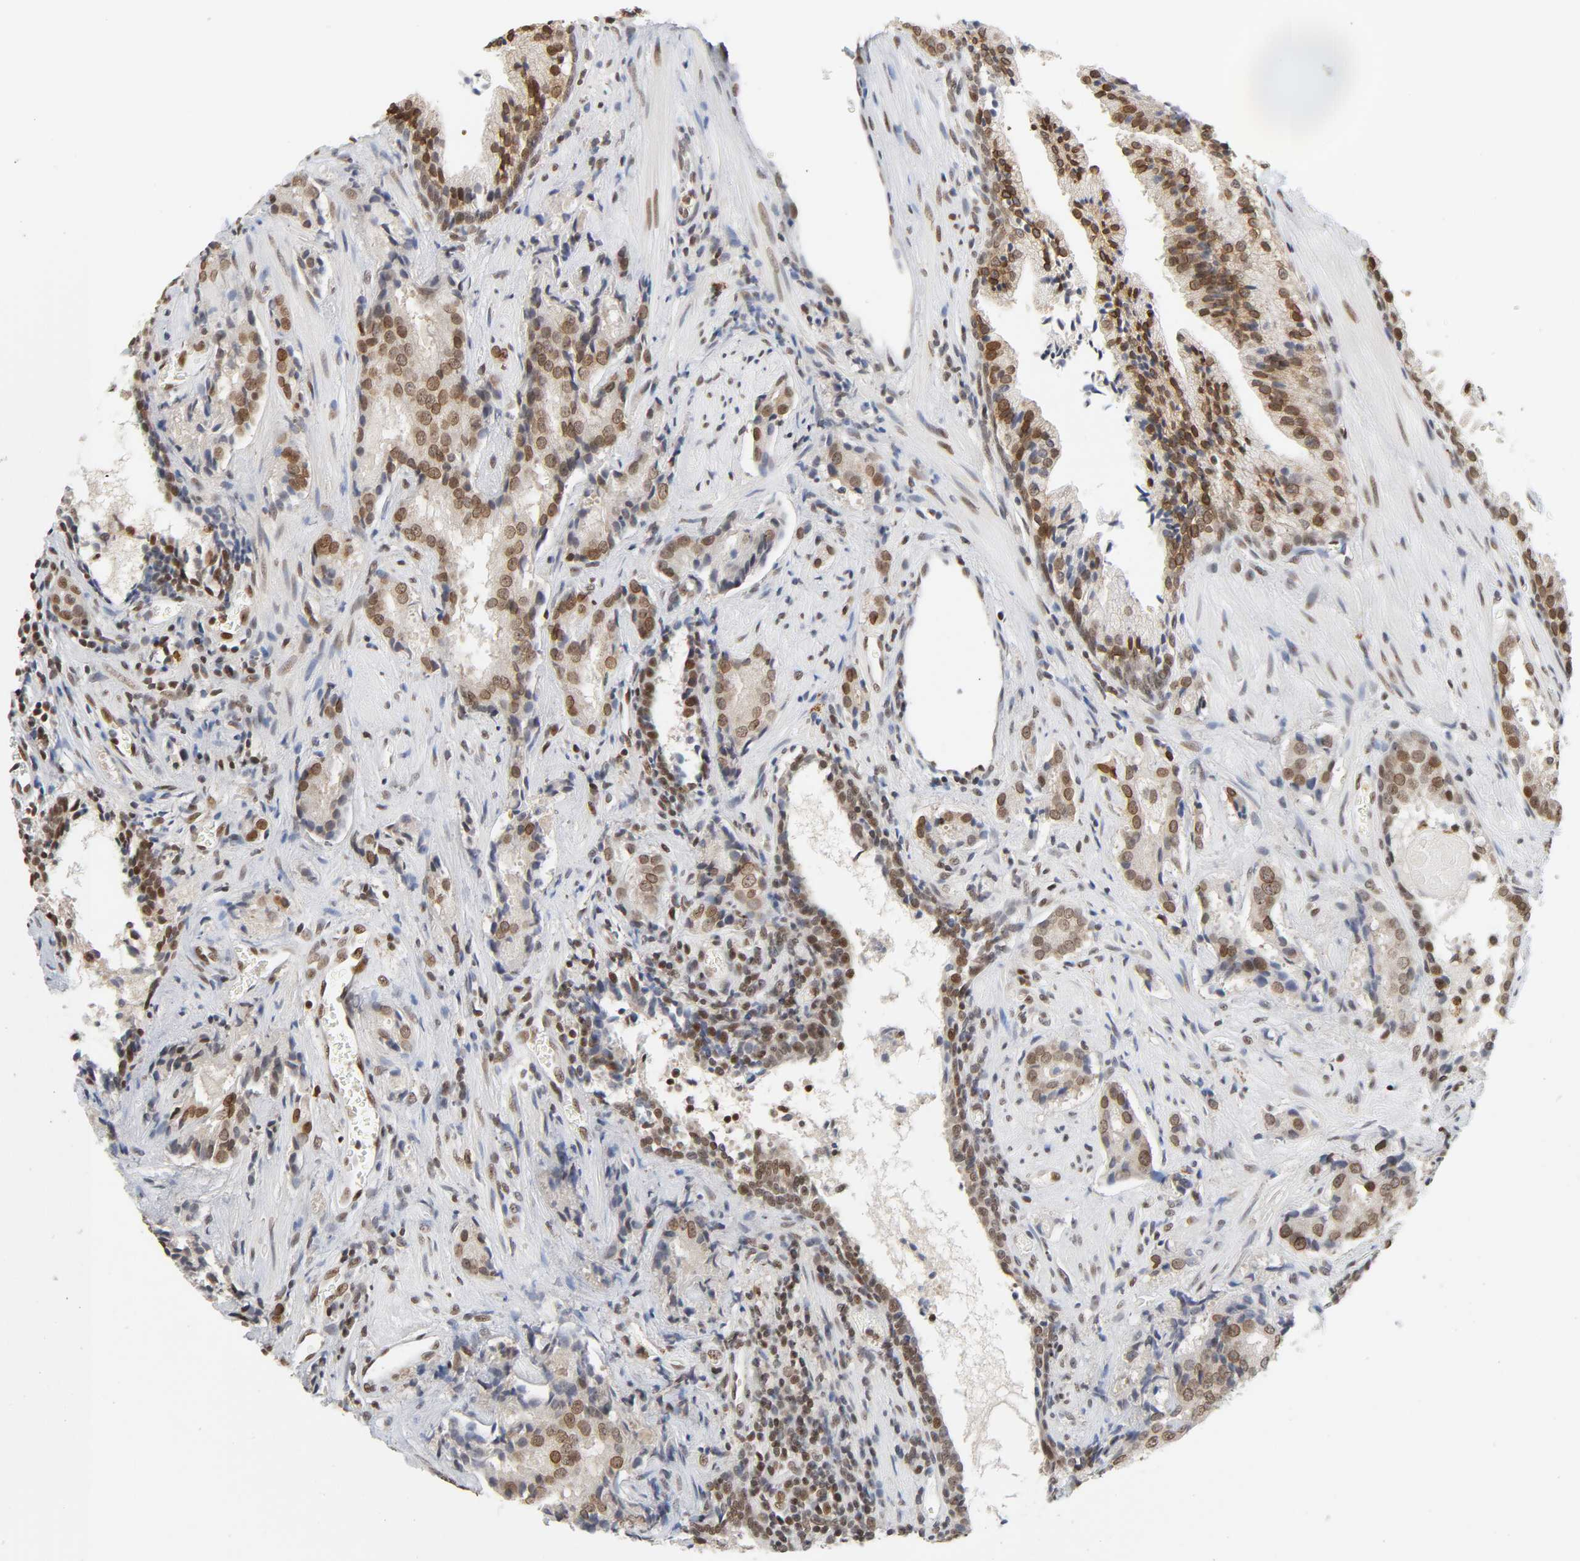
{"staining": {"intensity": "moderate", "quantity": ">75%", "location": "nuclear"}, "tissue": "prostate cancer", "cell_type": "Tumor cells", "image_type": "cancer", "snomed": [{"axis": "morphology", "description": "Adenocarcinoma, High grade"}, {"axis": "topography", "description": "Prostate"}], "caption": "Prostate cancer stained for a protein shows moderate nuclear positivity in tumor cells.", "gene": "SUMO1", "patient": {"sex": "male", "age": 58}}